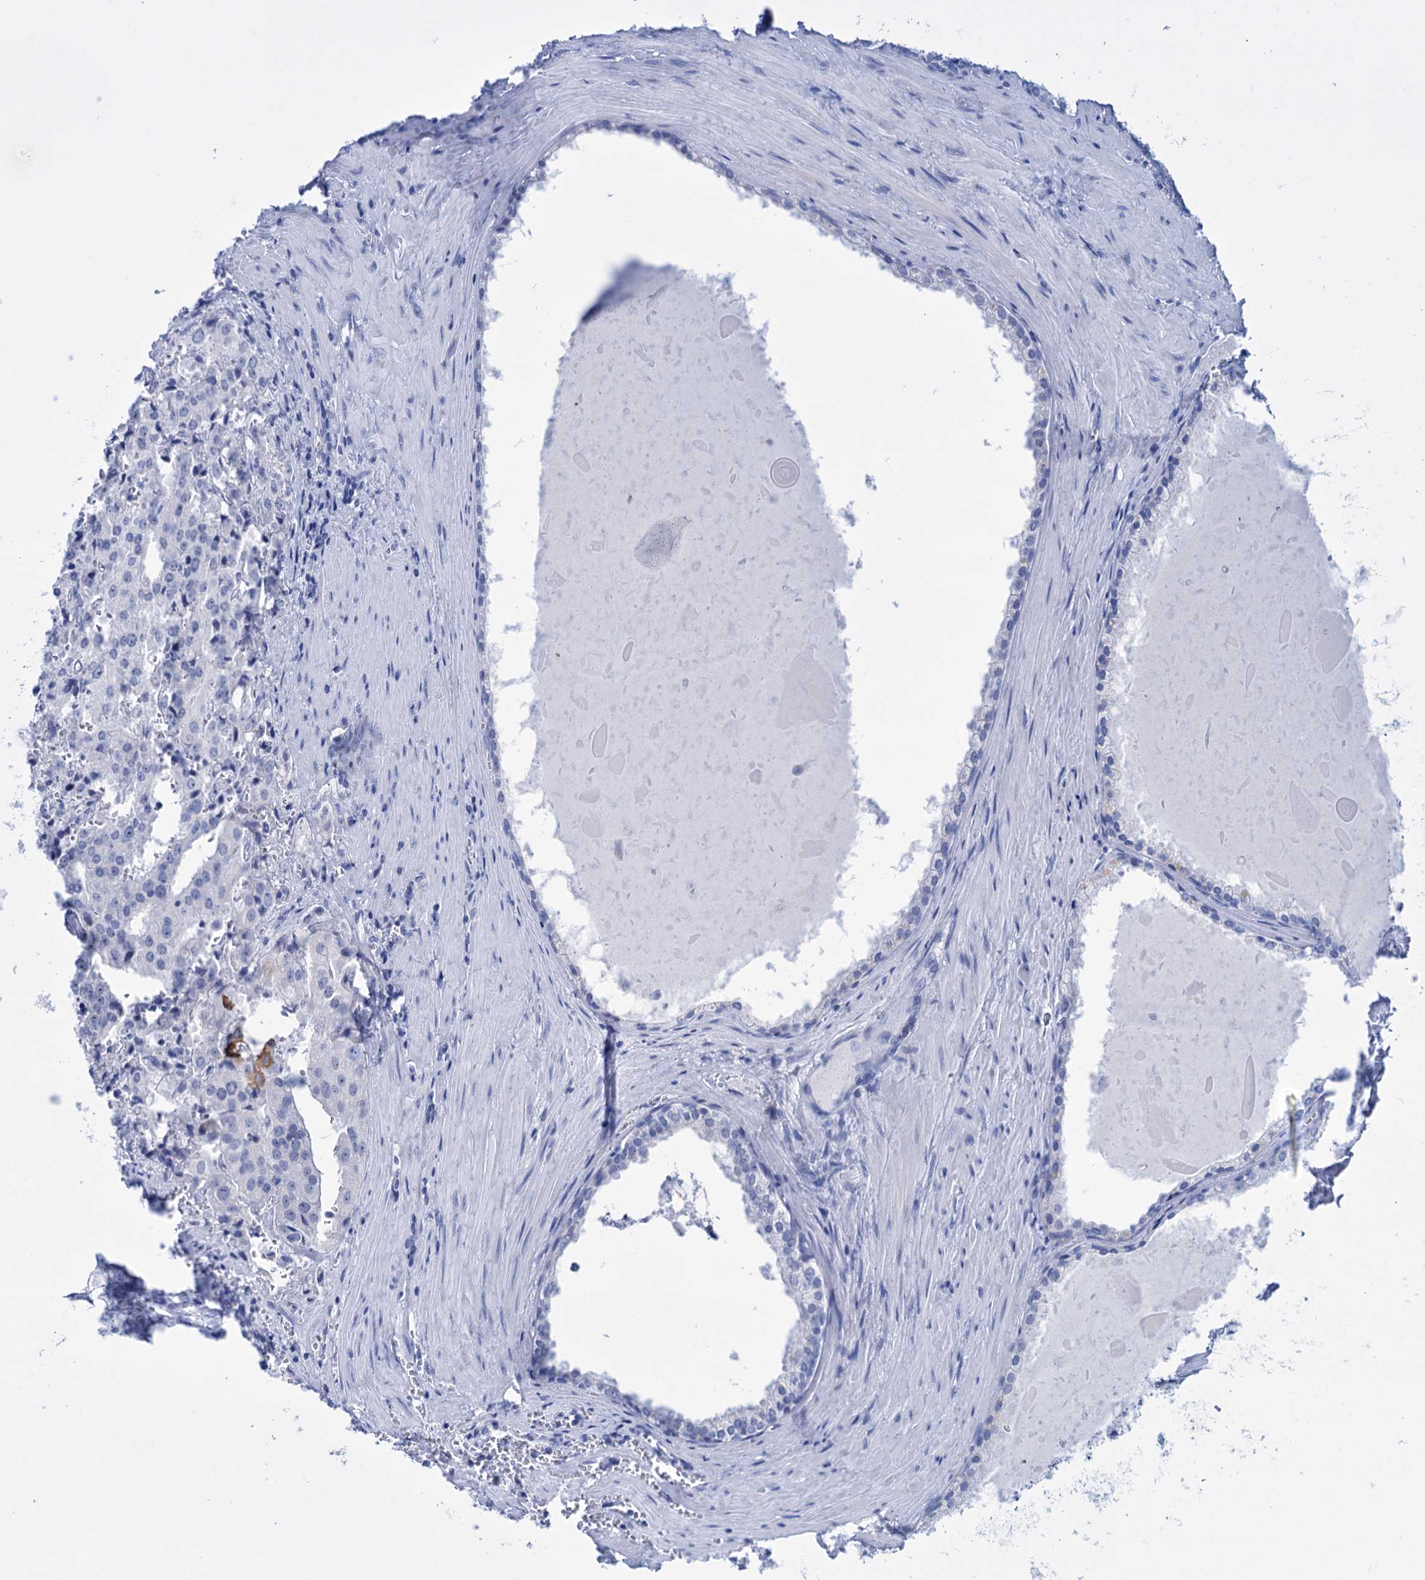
{"staining": {"intensity": "moderate", "quantity": "<25%", "location": "cytoplasmic/membranous"}, "tissue": "prostate cancer", "cell_type": "Tumor cells", "image_type": "cancer", "snomed": [{"axis": "morphology", "description": "Adenocarcinoma, High grade"}, {"axis": "topography", "description": "Prostate"}], "caption": "Moderate cytoplasmic/membranous staining for a protein is appreciated in approximately <25% of tumor cells of adenocarcinoma (high-grade) (prostate) using immunohistochemistry.", "gene": "FBXW12", "patient": {"sex": "male", "age": 68}}